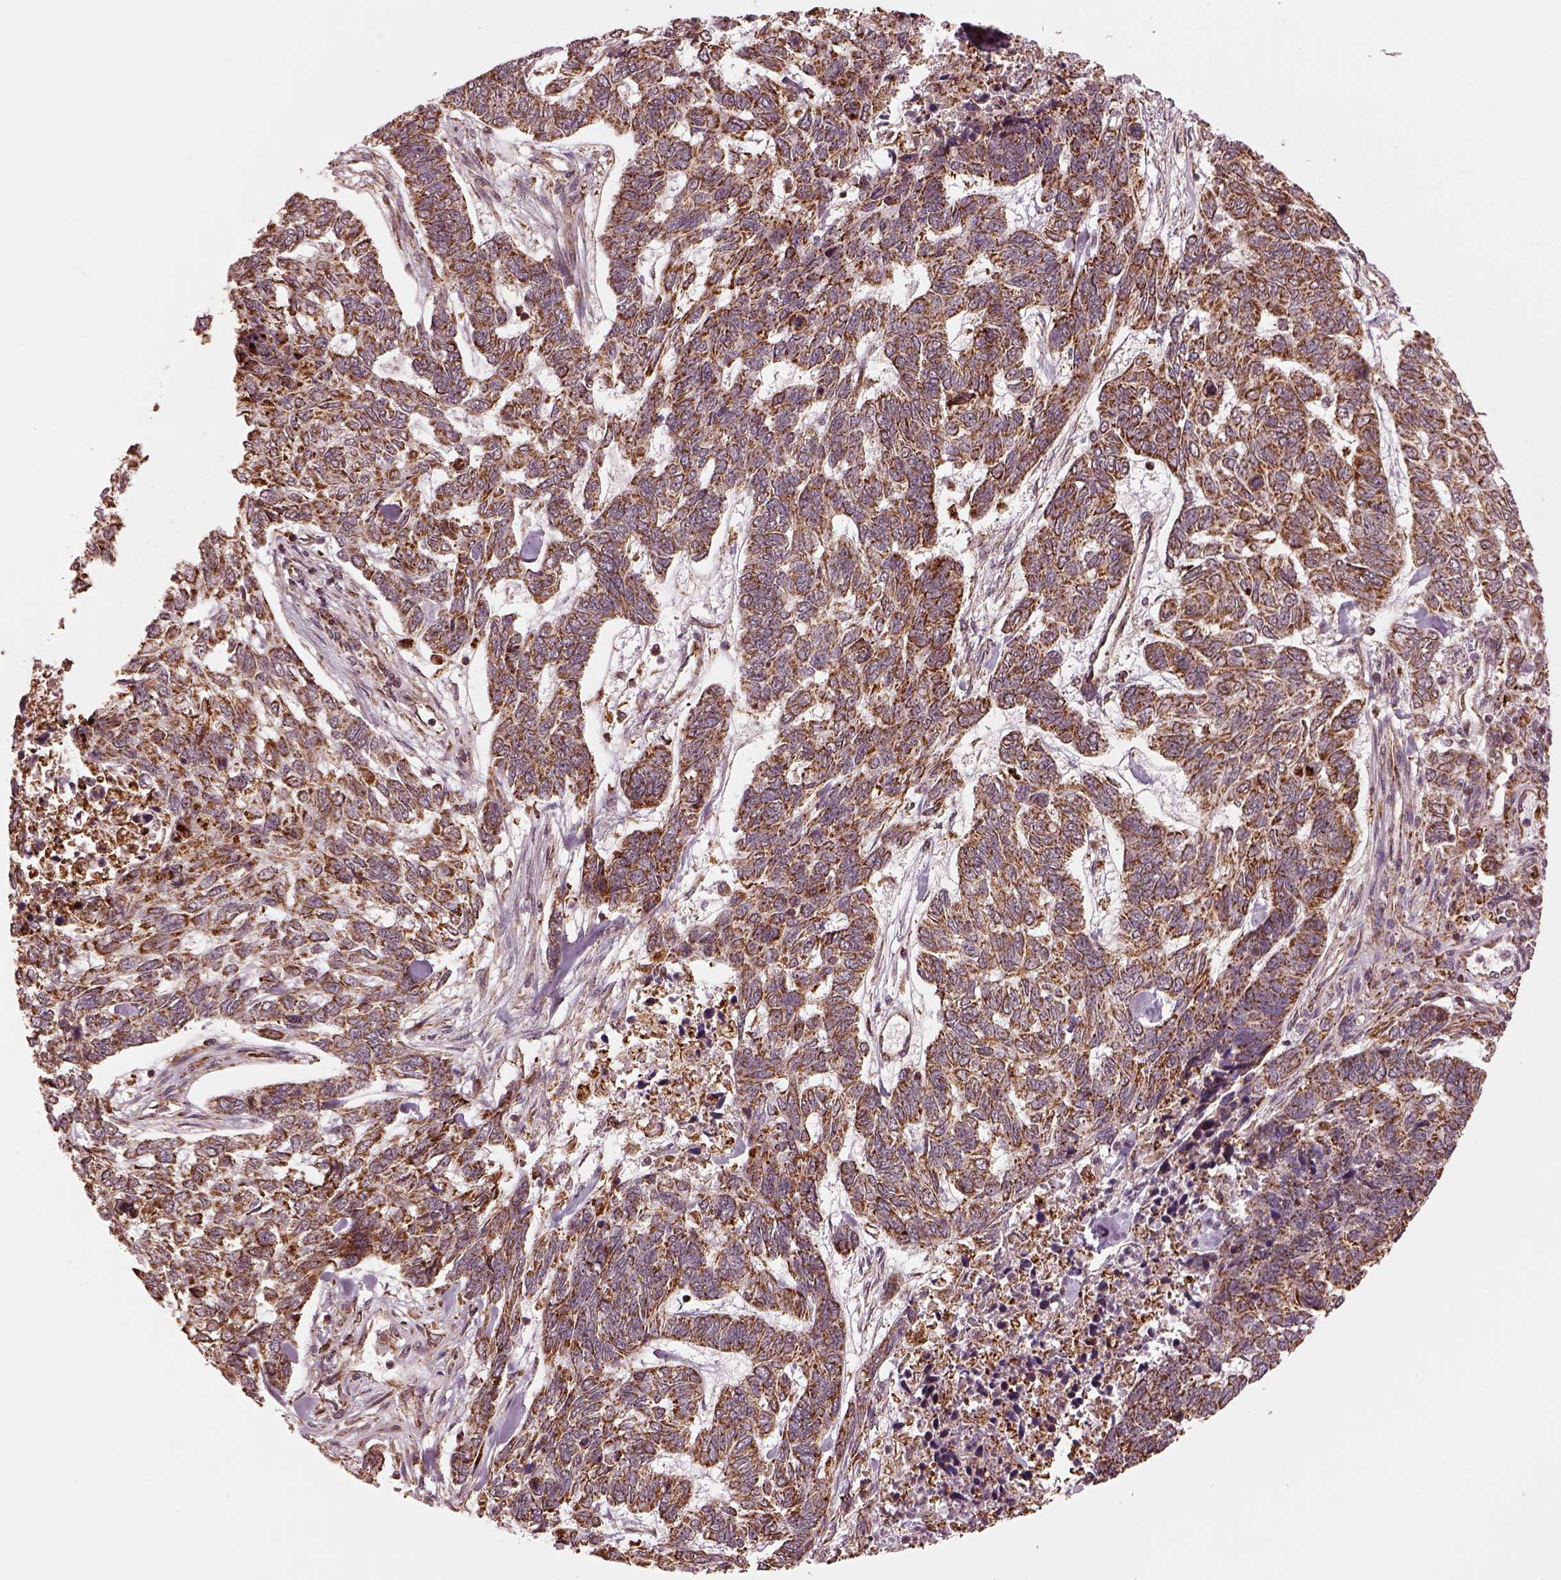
{"staining": {"intensity": "strong", "quantity": ">75%", "location": "cytoplasmic/membranous"}, "tissue": "skin cancer", "cell_type": "Tumor cells", "image_type": "cancer", "snomed": [{"axis": "morphology", "description": "Basal cell carcinoma"}, {"axis": "topography", "description": "Skin"}], "caption": "DAB (3,3'-diaminobenzidine) immunohistochemical staining of human skin cancer (basal cell carcinoma) reveals strong cytoplasmic/membranous protein positivity in approximately >75% of tumor cells.", "gene": "SEL1L3", "patient": {"sex": "female", "age": 65}}